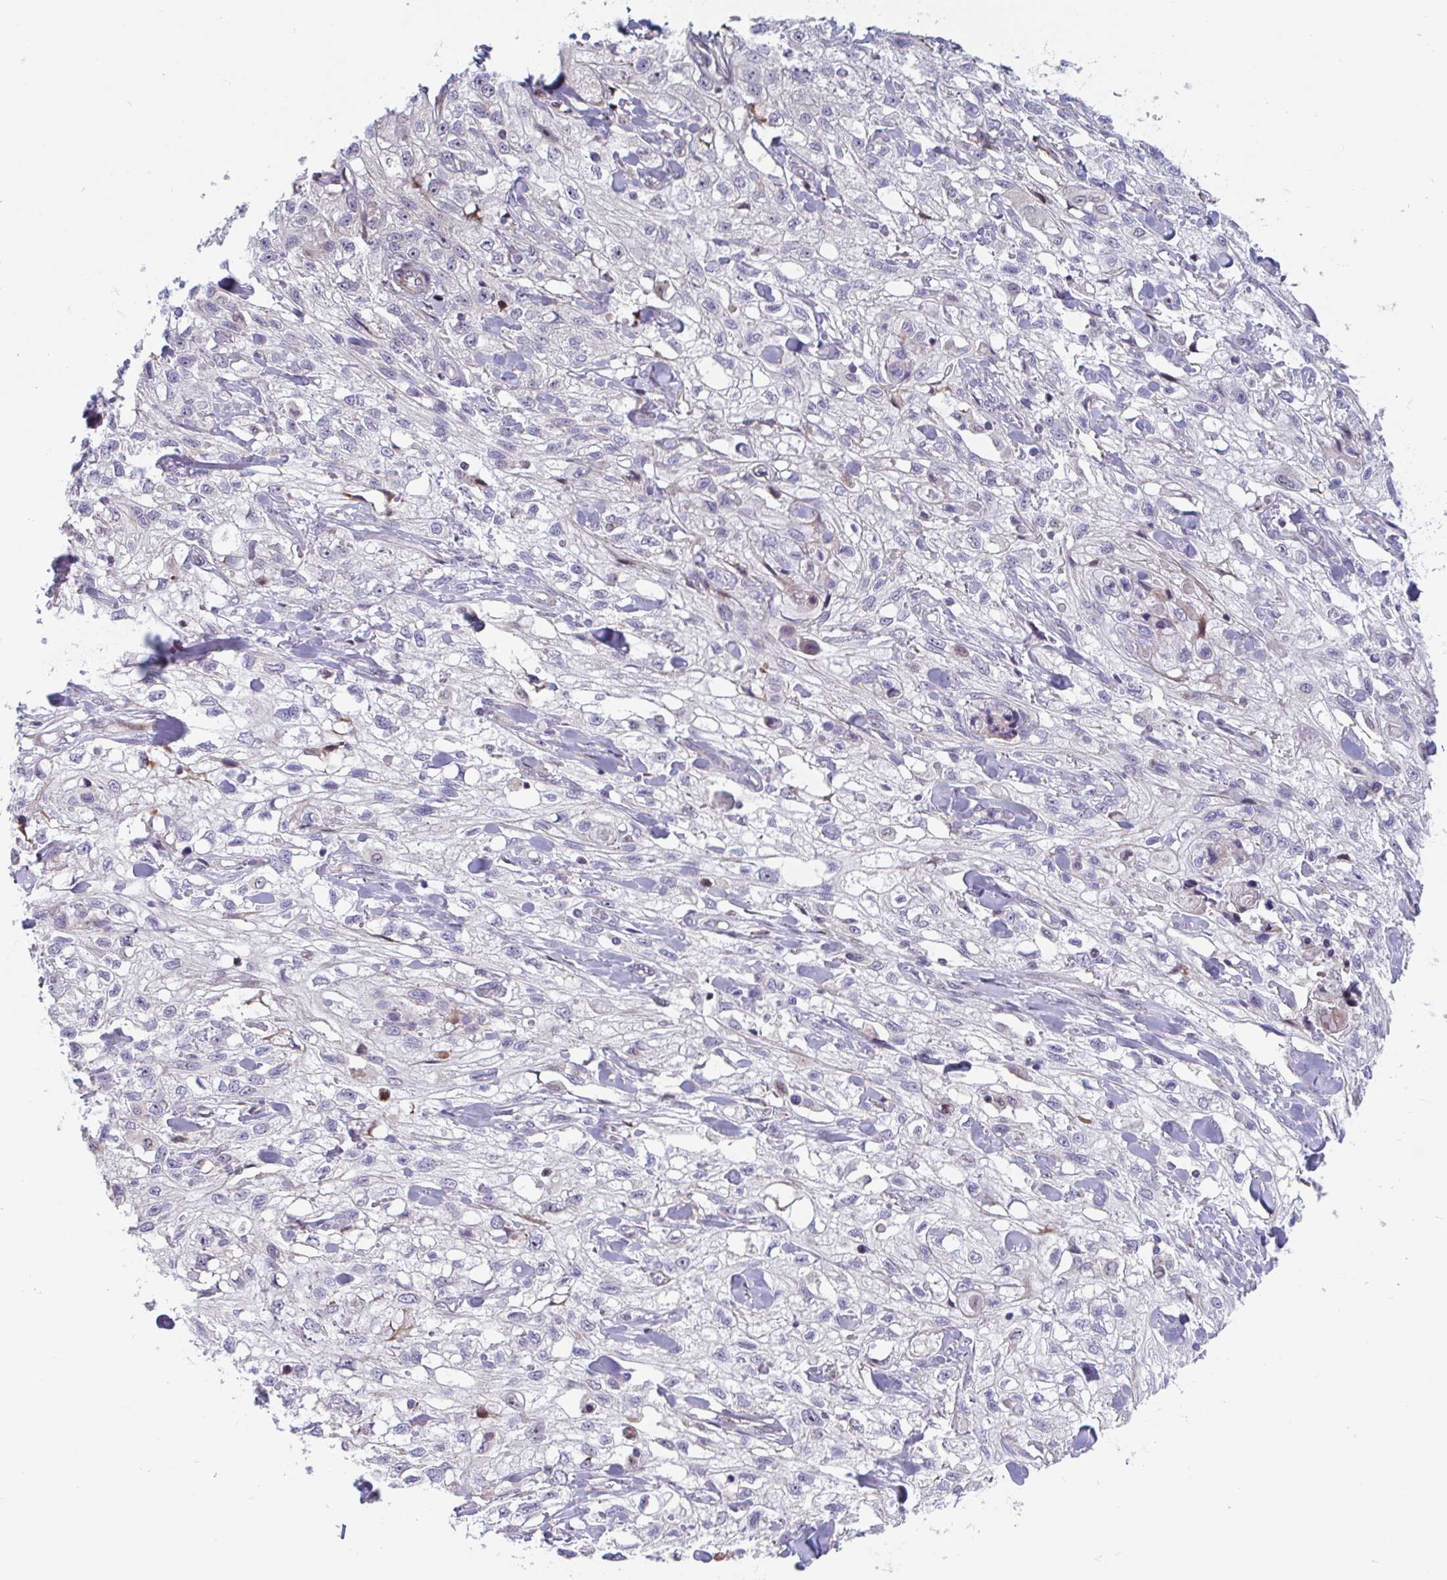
{"staining": {"intensity": "negative", "quantity": "none", "location": "none"}, "tissue": "skin cancer", "cell_type": "Tumor cells", "image_type": "cancer", "snomed": [{"axis": "morphology", "description": "Squamous cell carcinoma, NOS"}, {"axis": "topography", "description": "Skin"}, {"axis": "topography", "description": "Vulva"}], "caption": "High power microscopy photomicrograph of an immunohistochemistry (IHC) photomicrograph of skin cancer, revealing no significant staining in tumor cells.", "gene": "DUXA", "patient": {"sex": "female", "age": 86}}